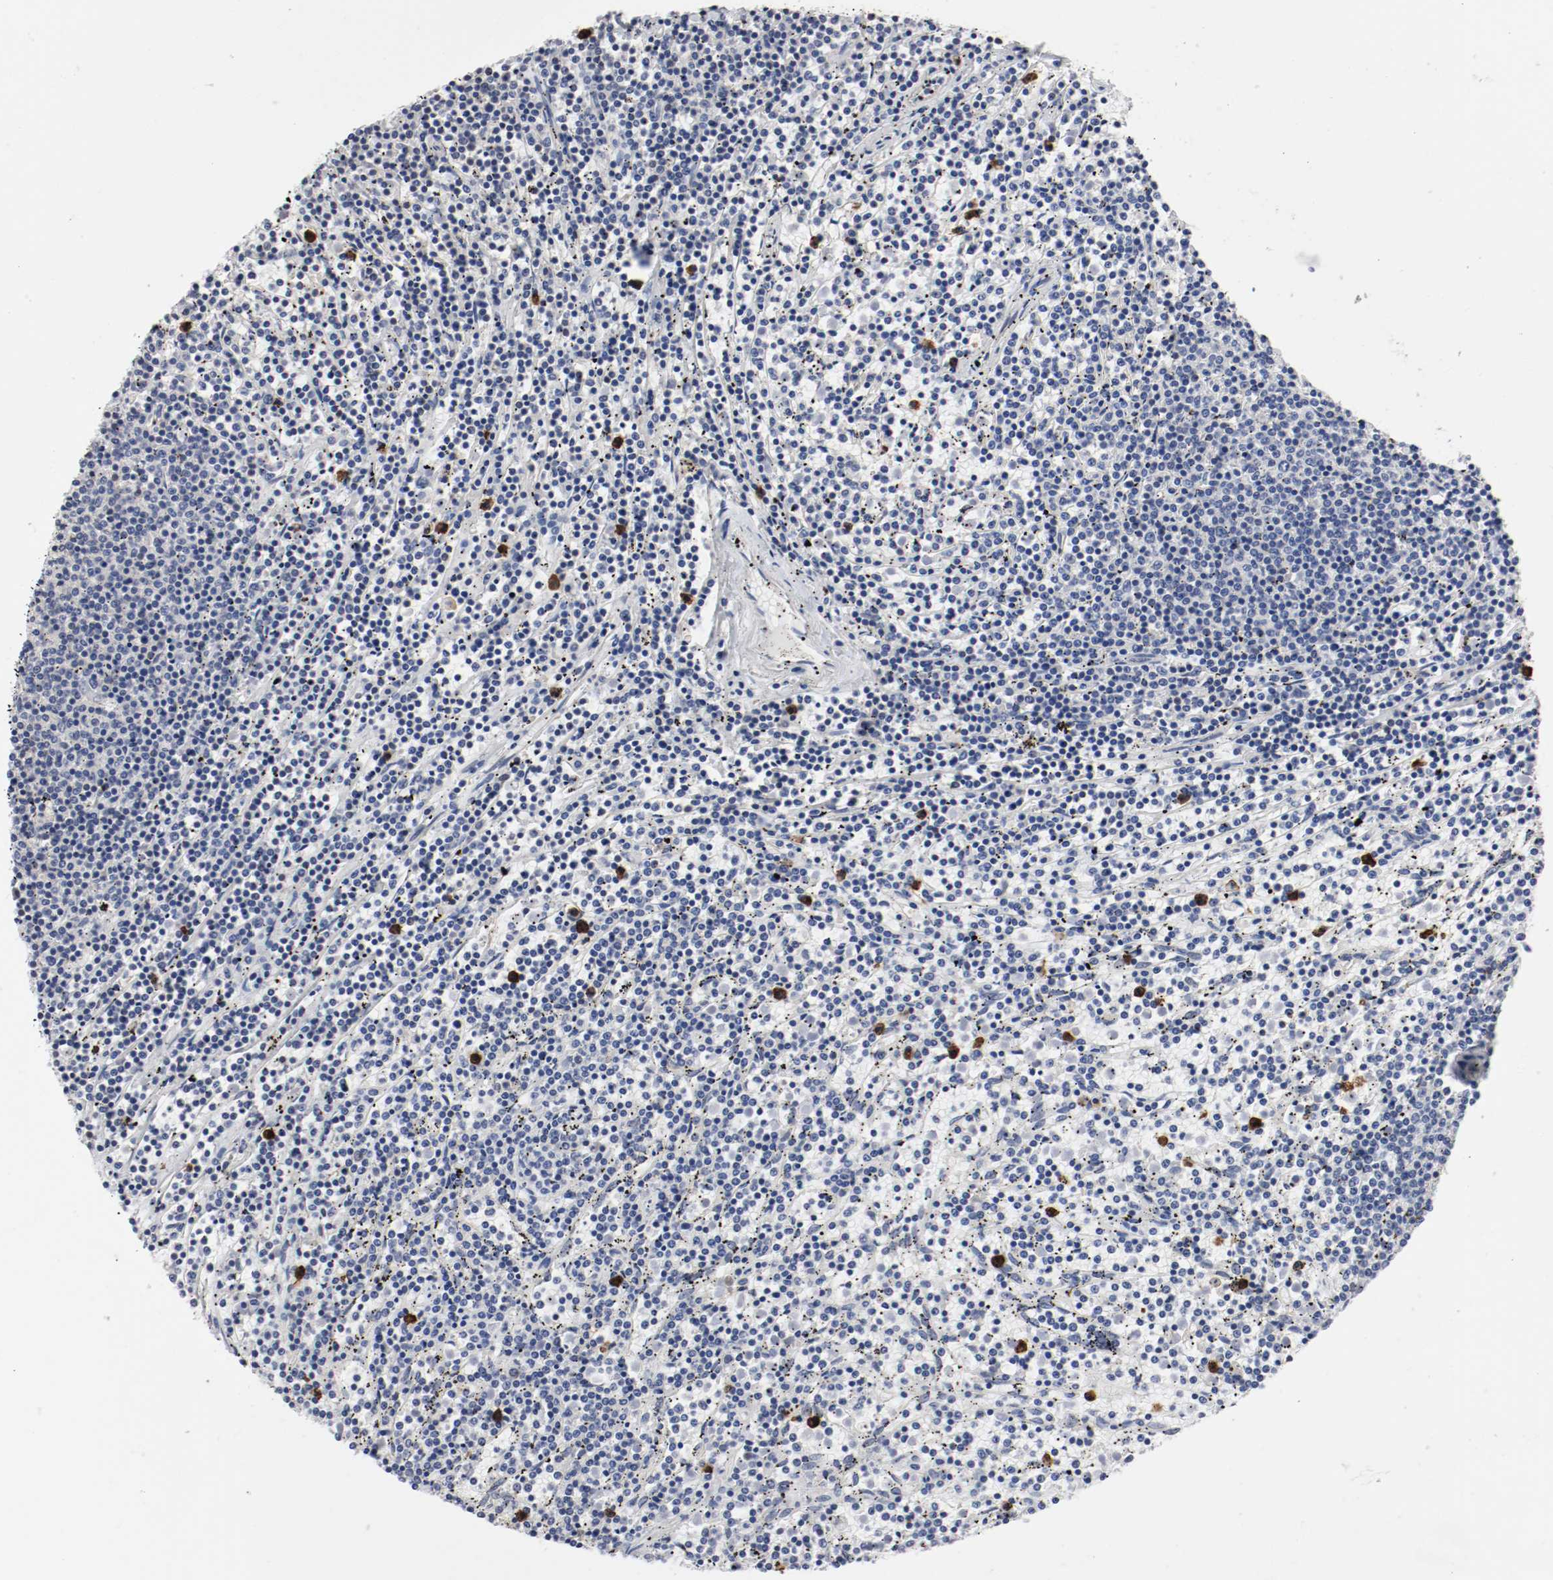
{"staining": {"intensity": "strong", "quantity": "<25%", "location": "nuclear"}, "tissue": "lymphoma", "cell_type": "Tumor cells", "image_type": "cancer", "snomed": [{"axis": "morphology", "description": "Malignant lymphoma, non-Hodgkin's type, Low grade"}, {"axis": "topography", "description": "Spleen"}], "caption": "A brown stain labels strong nuclear staining of a protein in lymphoma tumor cells. The protein of interest is stained brown, and the nuclei are stained in blue (DAB IHC with brightfield microscopy, high magnification).", "gene": "CEBPE", "patient": {"sex": "female", "age": 50}}